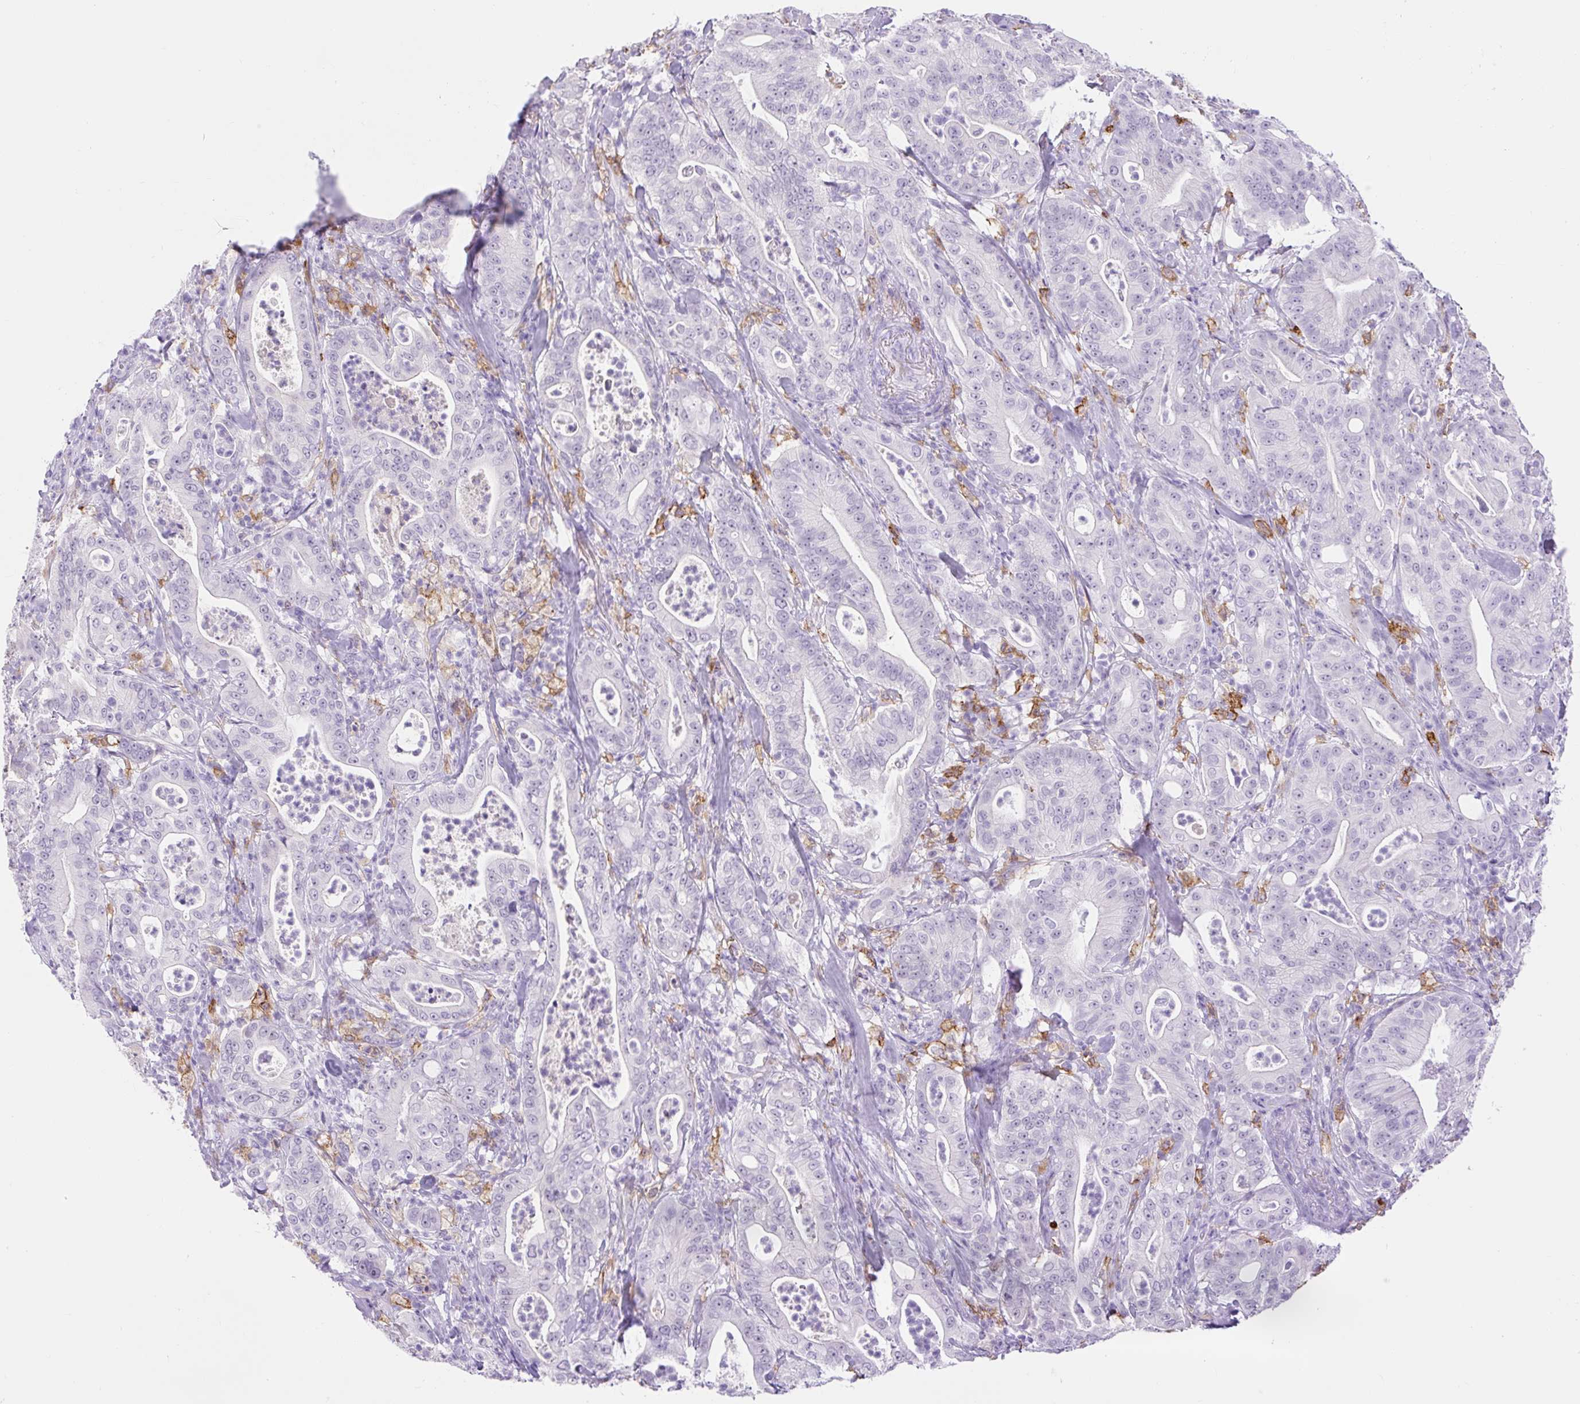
{"staining": {"intensity": "negative", "quantity": "none", "location": "none"}, "tissue": "pancreatic cancer", "cell_type": "Tumor cells", "image_type": "cancer", "snomed": [{"axis": "morphology", "description": "Adenocarcinoma, NOS"}, {"axis": "topography", "description": "Pancreas"}], "caption": "There is no significant positivity in tumor cells of pancreatic cancer (adenocarcinoma).", "gene": "SIGLEC1", "patient": {"sex": "male", "age": 71}}